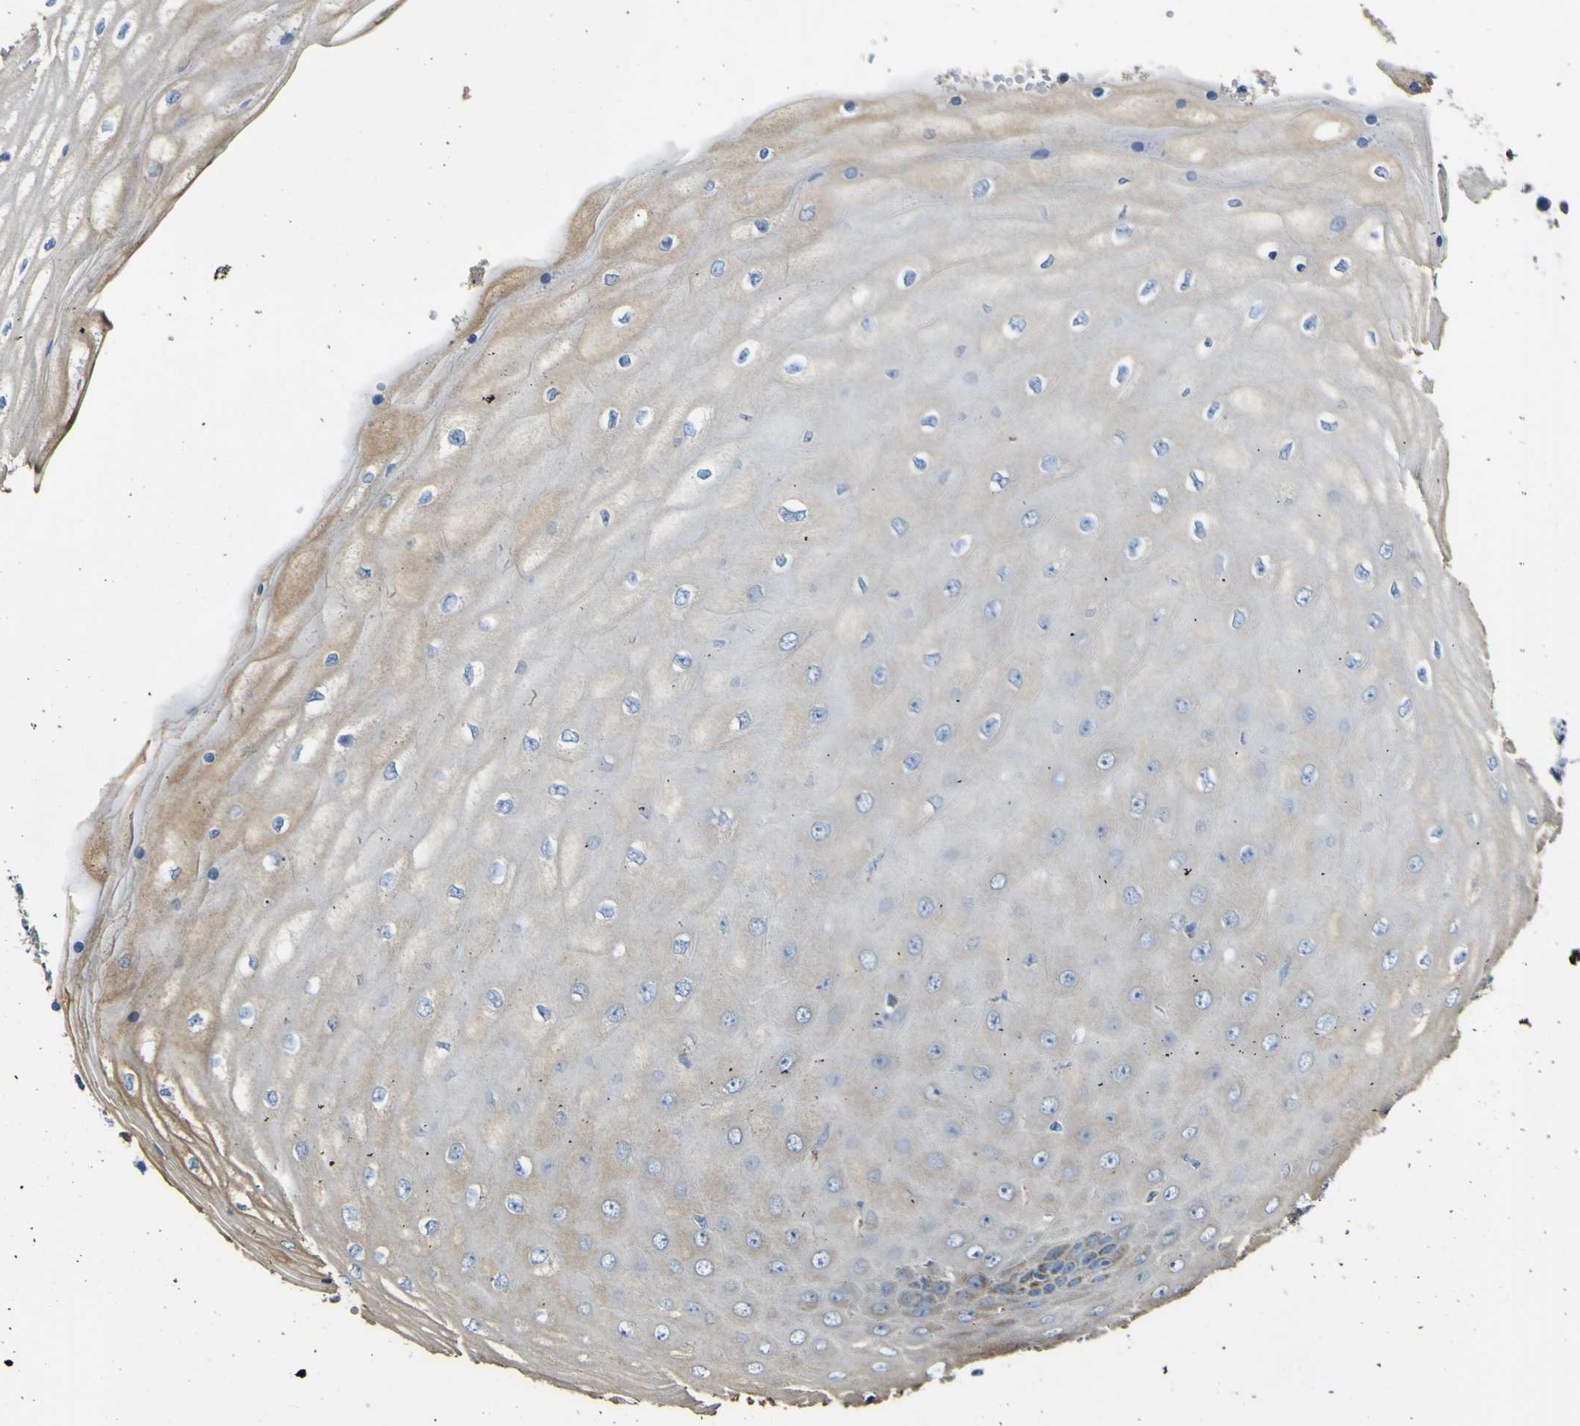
{"staining": {"intensity": "moderate", "quantity": "<25%", "location": "cytoplasmic/membranous"}, "tissue": "cervical cancer", "cell_type": "Tumor cells", "image_type": "cancer", "snomed": [{"axis": "morphology", "description": "Squamous cell carcinoma, NOS"}, {"axis": "topography", "description": "Cervix"}], "caption": "Immunohistochemistry (IHC) (DAB) staining of human cervical squamous cell carcinoma demonstrates moderate cytoplasmic/membranous protein expression in approximately <25% of tumor cells.", "gene": "ALDH18A1", "patient": {"sex": "female", "age": 35}}